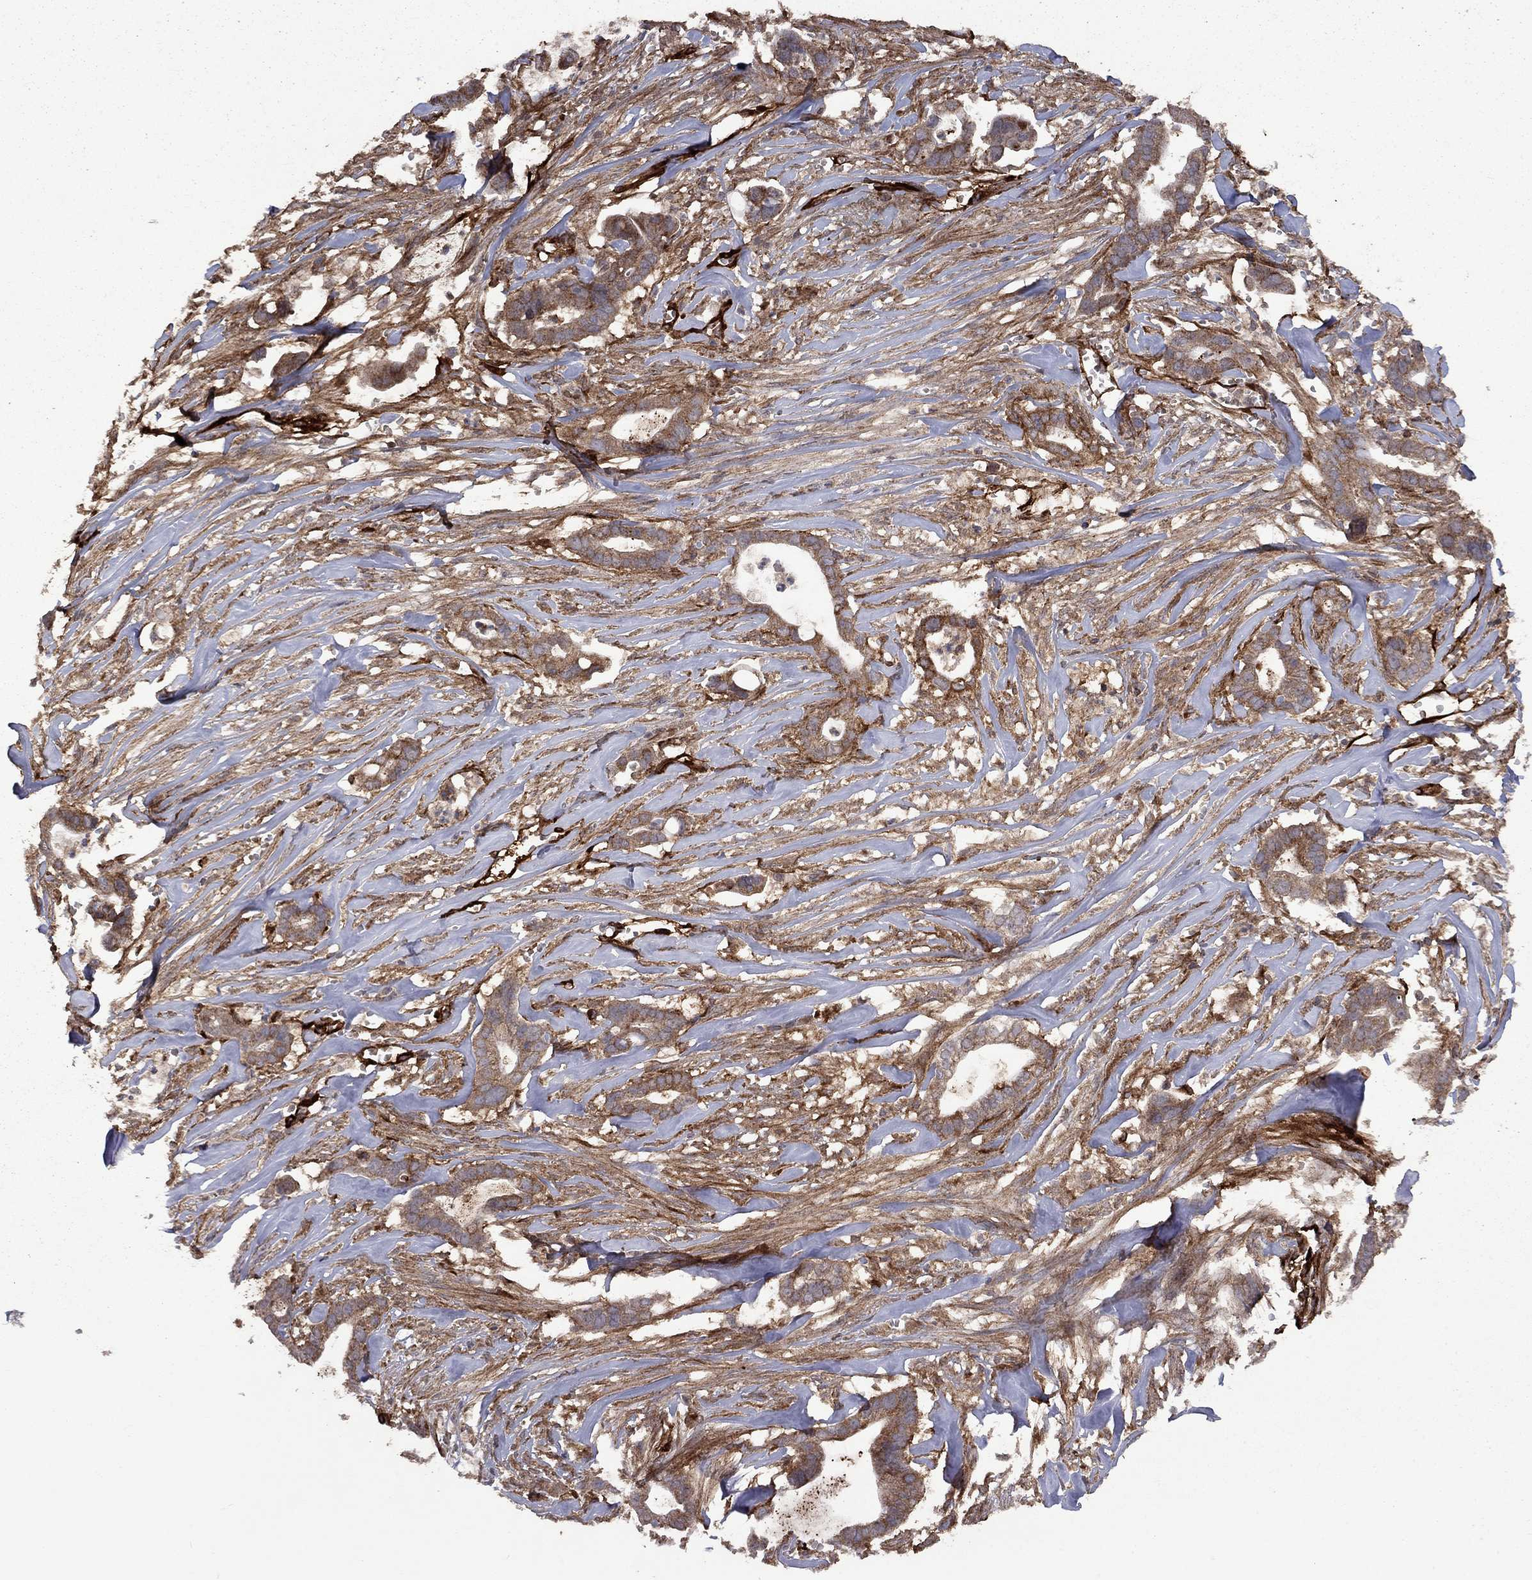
{"staining": {"intensity": "moderate", "quantity": ">75%", "location": "cytoplasmic/membranous"}, "tissue": "pancreatic cancer", "cell_type": "Tumor cells", "image_type": "cancer", "snomed": [{"axis": "morphology", "description": "Adenocarcinoma, NOS"}, {"axis": "topography", "description": "Pancreas"}], "caption": "Immunohistochemistry of pancreatic cancer (adenocarcinoma) exhibits medium levels of moderate cytoplasmic/membranous positivity in about >75% of tumor cells. The protein of interest is shown in brown color, while the nuclei are stained blue.", "gene": "COL18A1", "patient": {"sex": "male", "age": 61}}